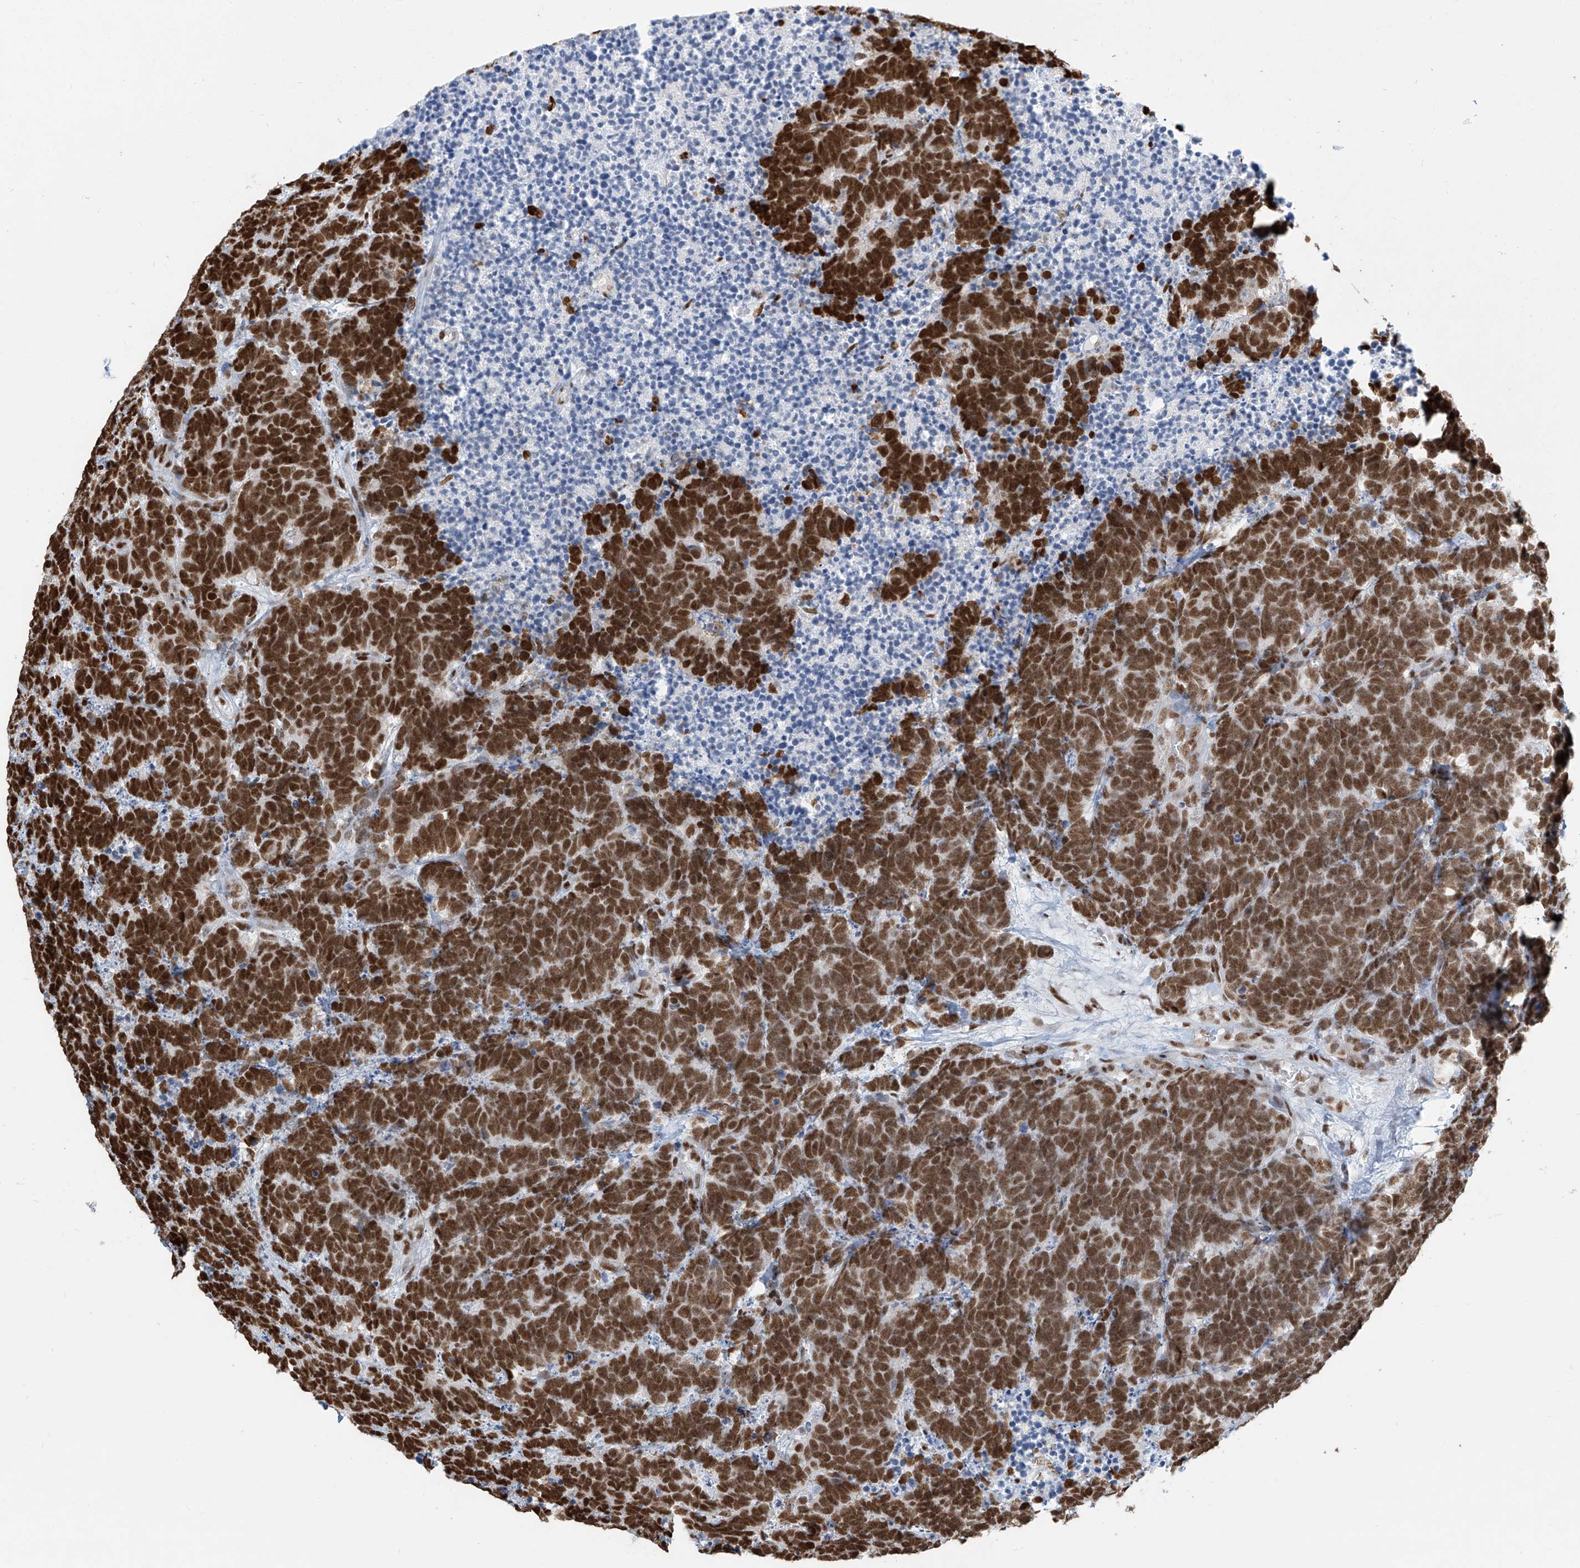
{"staining": {"intensity": "strong", "quantity": ">75%", "location": "nuclear"}, "tissue": "carcinoid", "cell_type": "Tumor cells", "image_type": "cancer", "snomed": [{"axis": "morphology", "description": "Carcinoma, NOS"}, {"axis": "morphology", "description": "Carcinoid, malignant, NOS"}, {"axis": "topography", "description": "Urinary bladder"}], "caption": "Immunohistochemistry (IHC) of carcinoid (malignant) shows high levels of strong nuclear expression in approximately >75% of tumor cells.", "gene": "SARNP", "patient": {"sex": "male", "age": 57}}